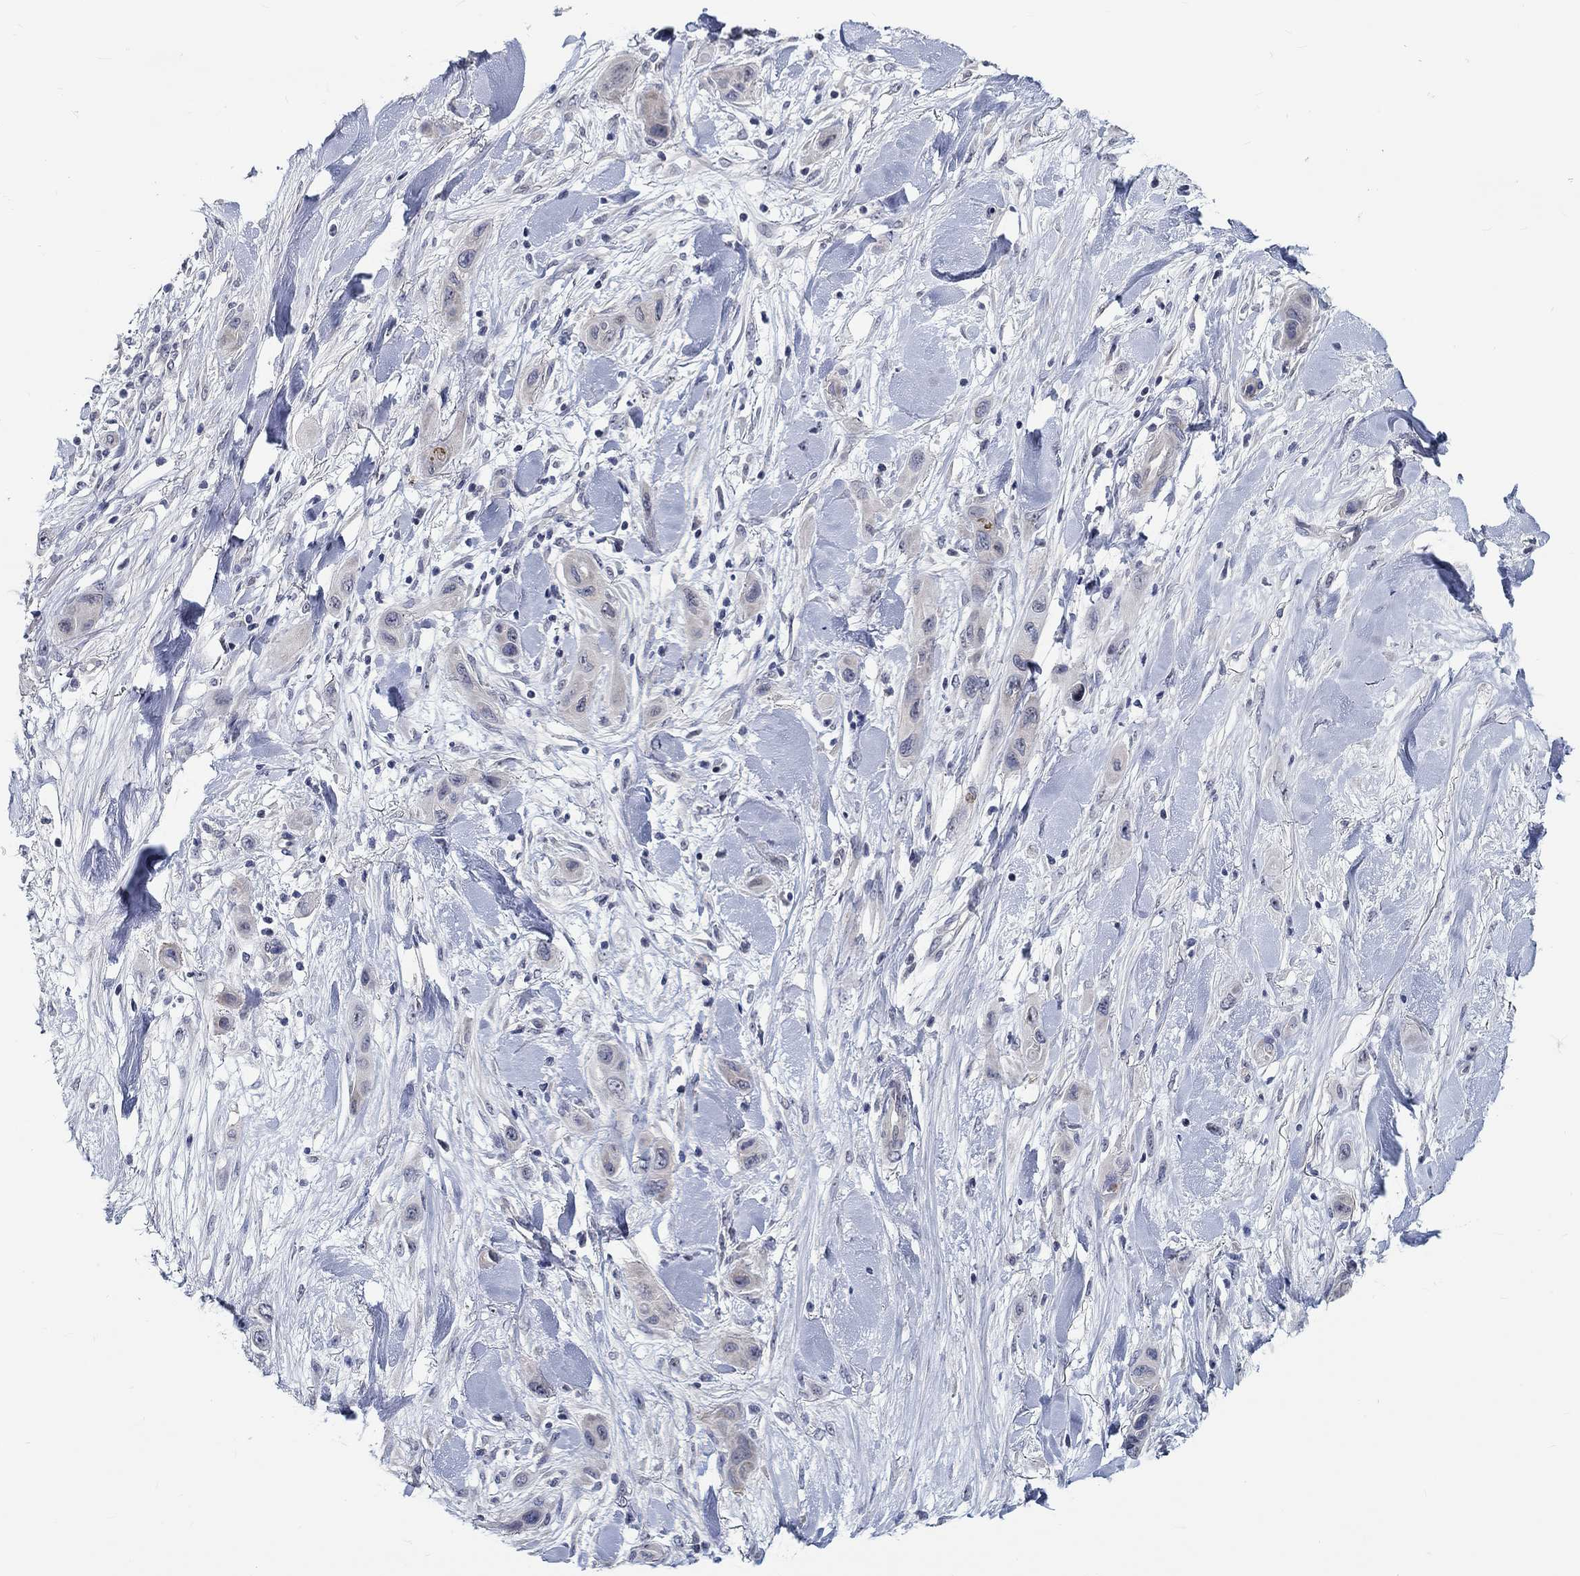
{"staining": {"intensity": "negative", "quantity": "none", "location": "none"}, "tissue": "skin cancer", "cell_type": "Tumor cells", "image_type": "cancer", "snomed": [{"axis": "morphology", "description": "Squamous cell carcinoma, NOS"}, {"axis": "topography", "description": "Skin"}], "caption": "Immunohistochemistry photomicrograph of neoplastic tissue: skin cancer stained with DAB reveals no significant protein staining in tumor cells.", "gene": "SMIM18", "patient": {"sex": "male", "age": 79}}